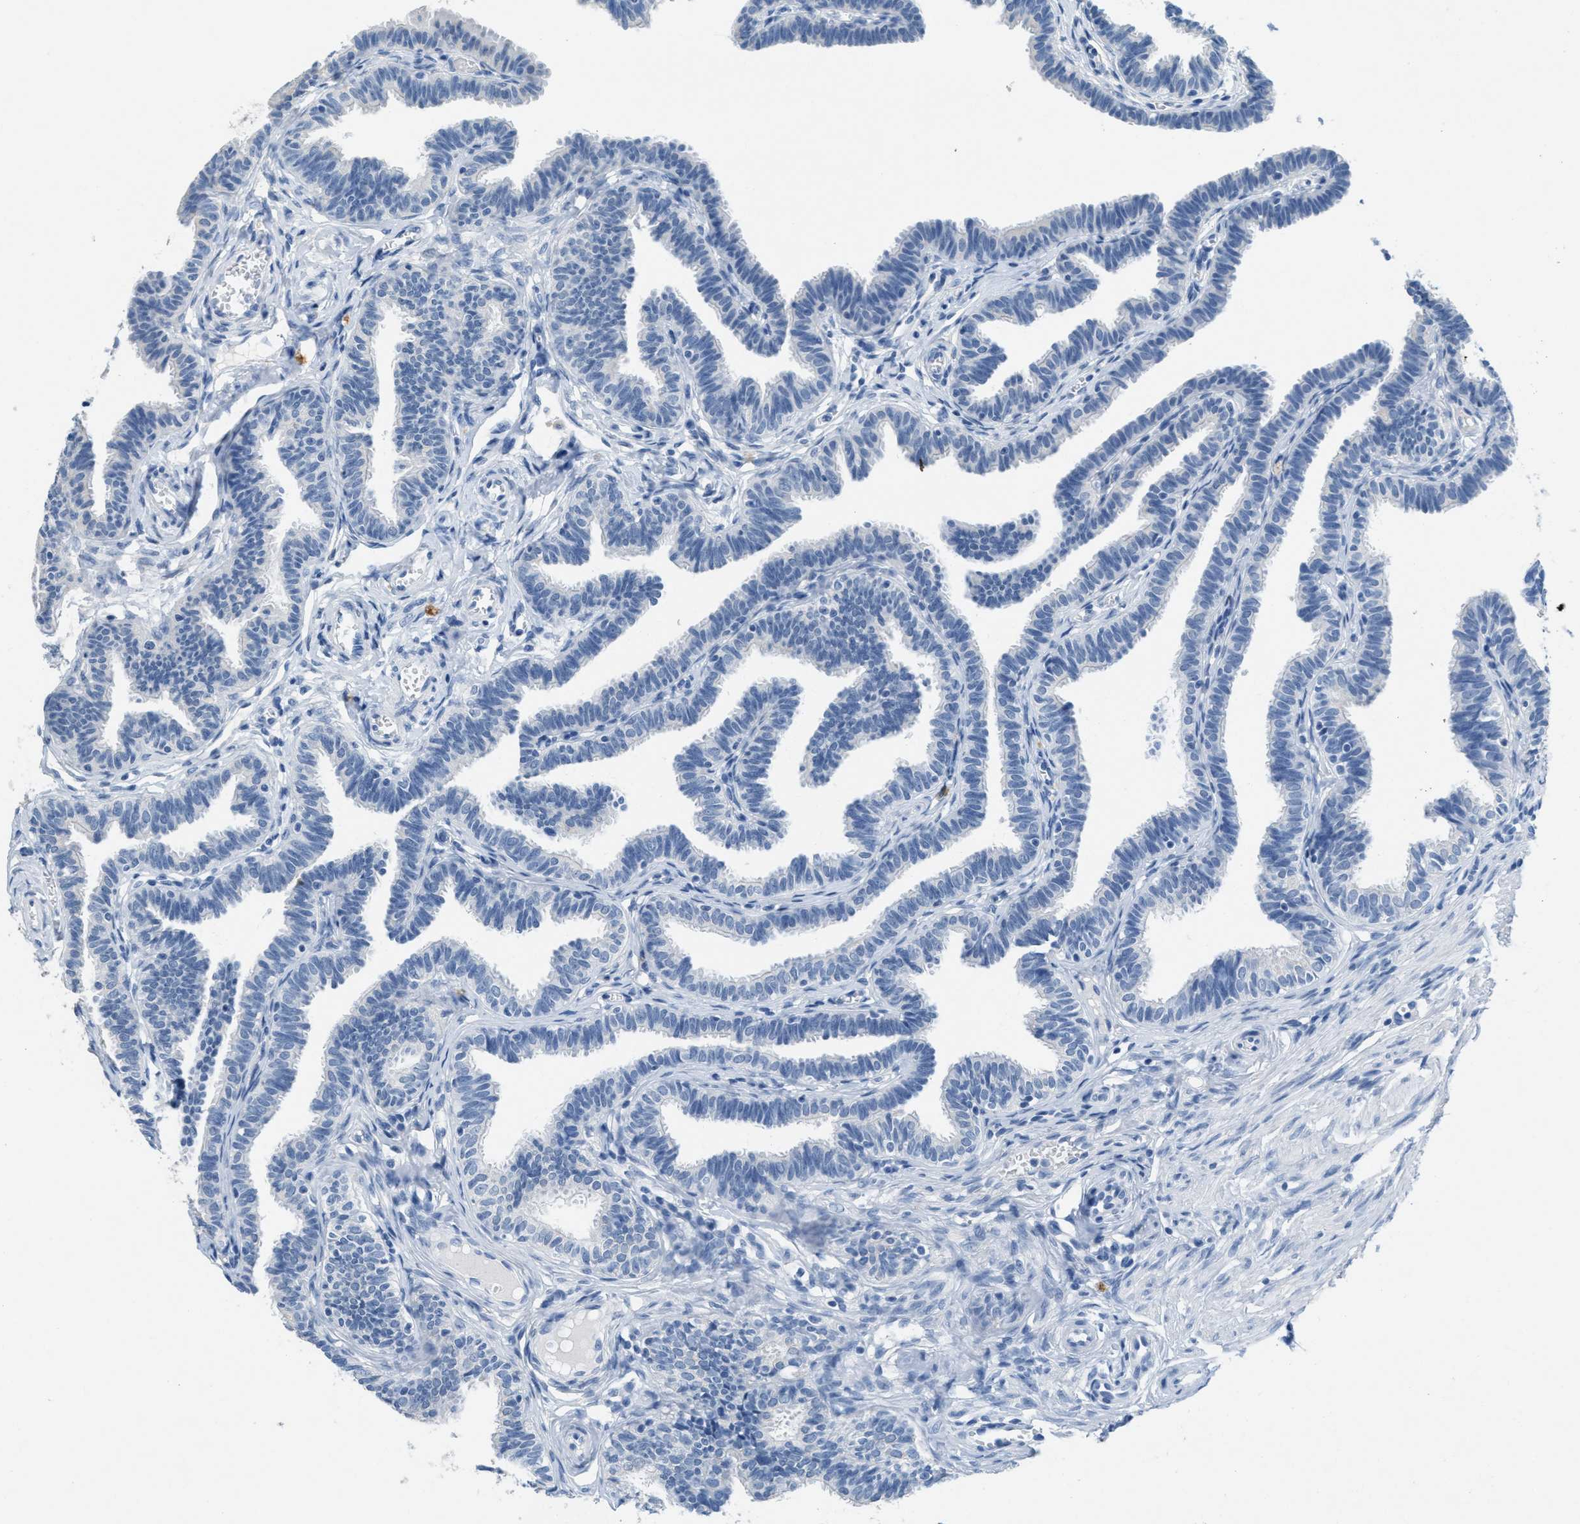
{"staining": {"intensity": "negative", "quantity": "none", "location": "none"}, "tissue": "fallopian tube", "cell_type": "Glandular cells", "image_type": "normal", "snomed": [{"axis": "morphology", "description": "Normal tissue, NOS"}, {"axis": "topography", "description": "Fallopian tube"}, {"axis": "topography", "description": "Ovary"}], "caption": "High power microscopy histopathology image of an immunohistochemistry (IHC) image of unremarkable fallopian tube, revealing no significant positivity in glandular cells. (DAB (3,3'-diaminobenzidine) immunohistochemistry (IHC), high magnification).", "gene": "GPM6A", "patient": {"sex": "female", "age": 23}}